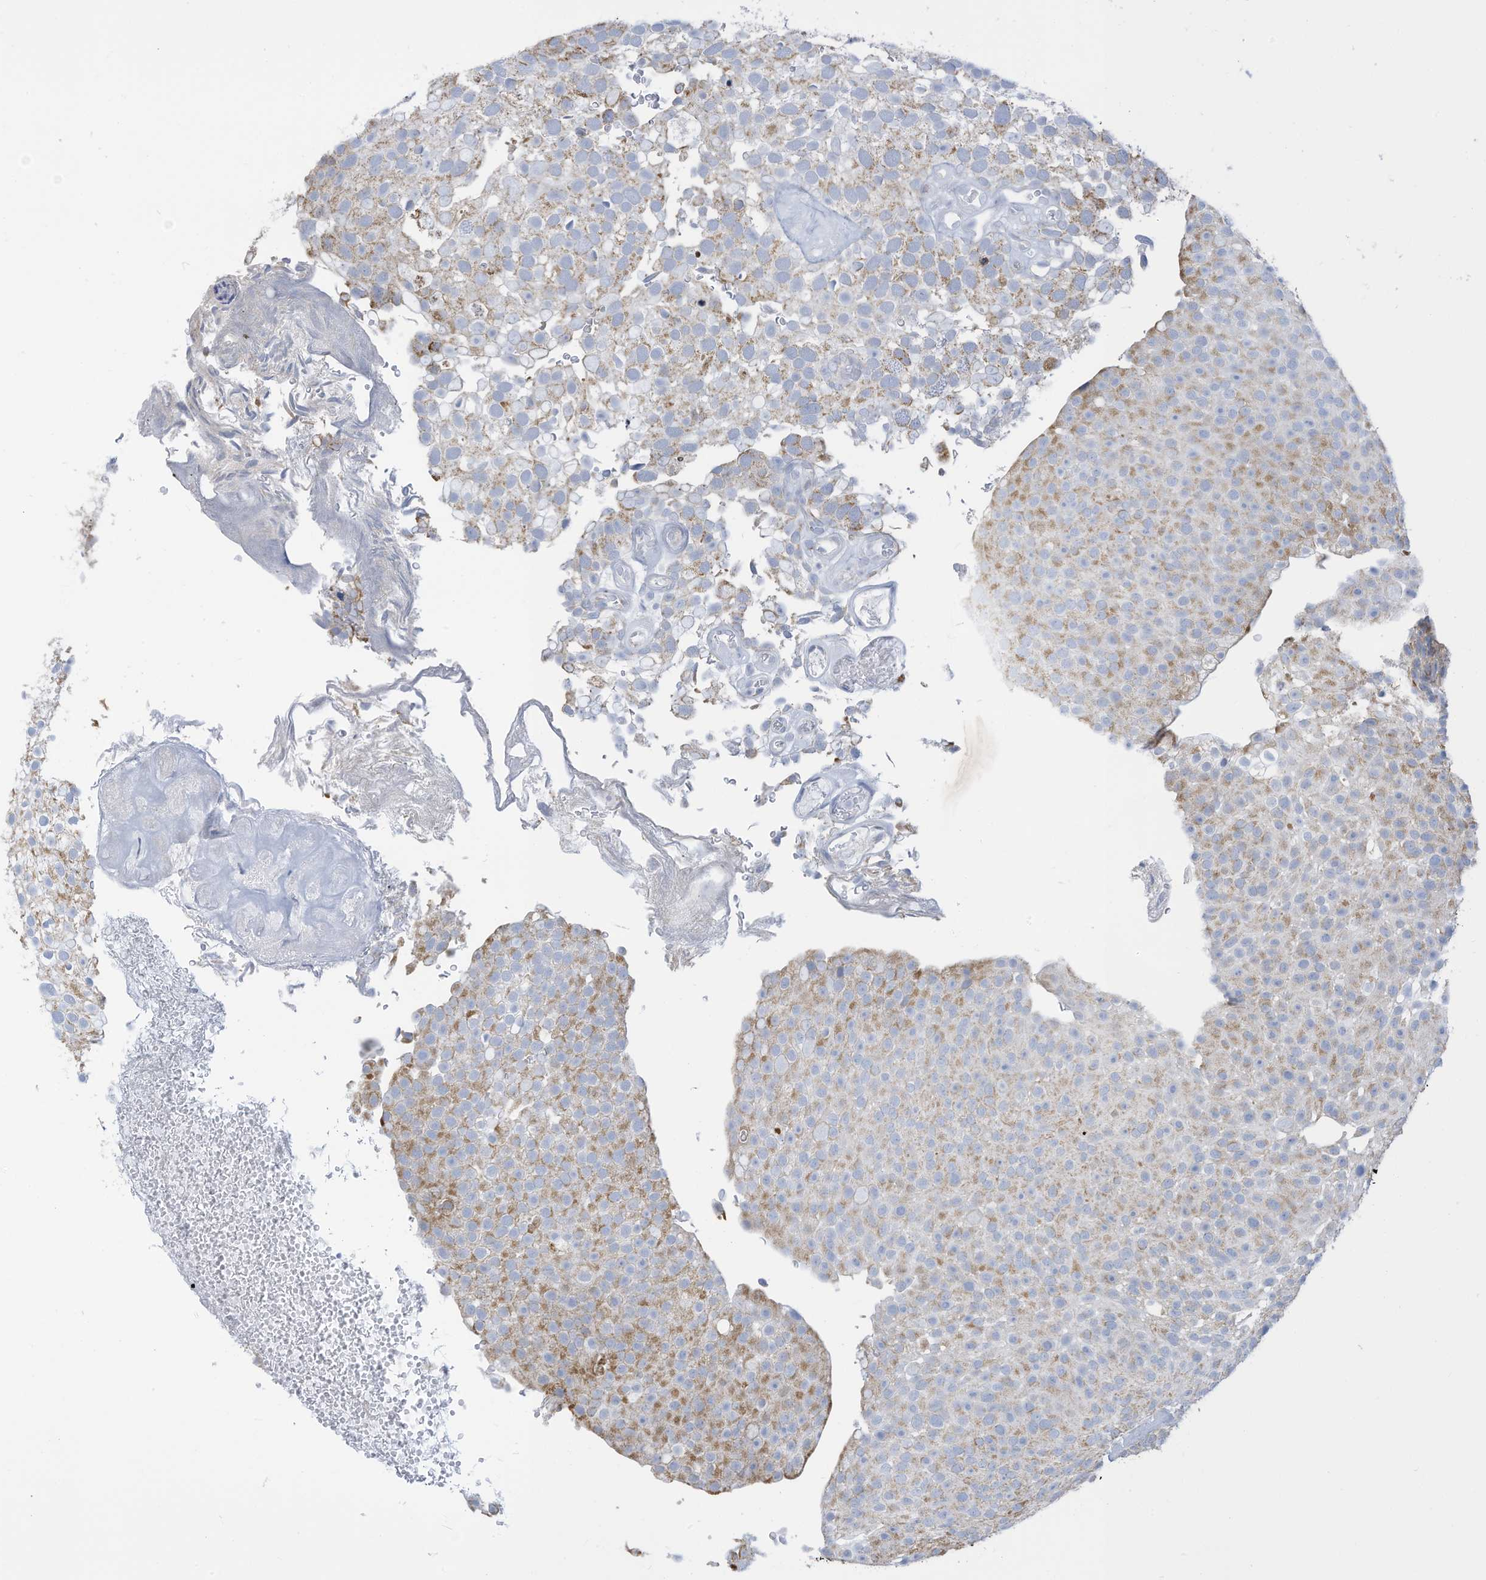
{"staining": {"intensity": "moderate", "quantity": "25%-75%", "location": "cytoplasmic/membranous"}, "tissue": "urothelial cancer", "cell_type": "Tumor cells", "image_type": "cancer", "snomed": [{"axis": "morphology", "description": "Urothelial carcinoma, Low grade"}, {"axis": "topography", "description": "Urinary bladder"}], "caption": "A brown stain labels moderate cytoplasmic/membranous expression of a protein in human urothelial carcinoma (low-grade) tumor cells.", "gene": "NLN", "patient": {"sex": "male", "age": 78}}